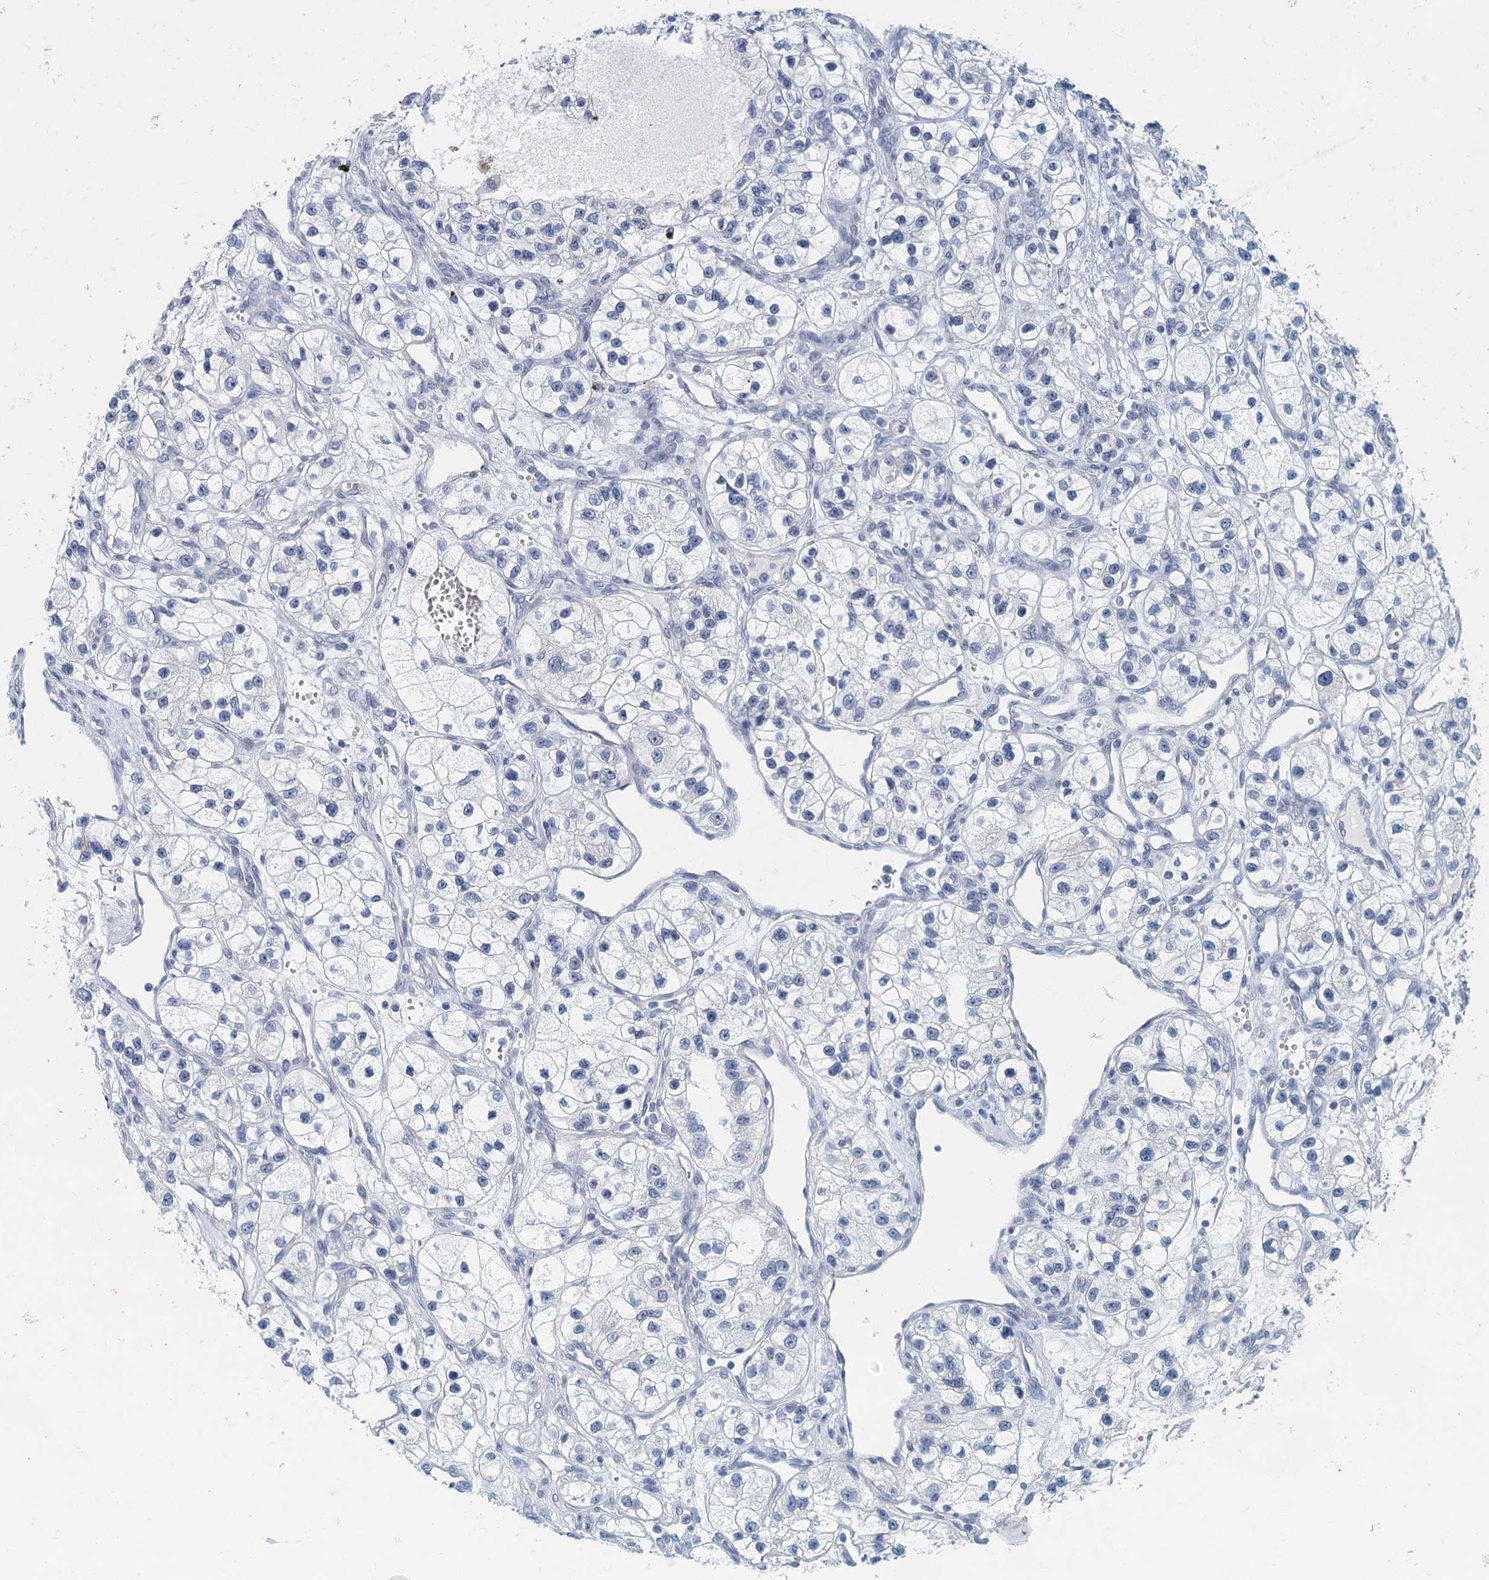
{"staining": {"intensity": "negative", "quantity": "none", "location": "none"}, "tissue": "renal cancer", "cell_type": "Tumor cells", "image_type": "cancer", "snomed": [{"axis": "morphology", "description": "Adenocarcinoma, NOS"}, {"axis": "topography", "description": "Kidney"}], "caption": "Tumor cells are negative for protein expression in human renal adenocarcinoma.", "gene": "ENSG00000131152", "patient": {"sex": "female", "age": 57}}